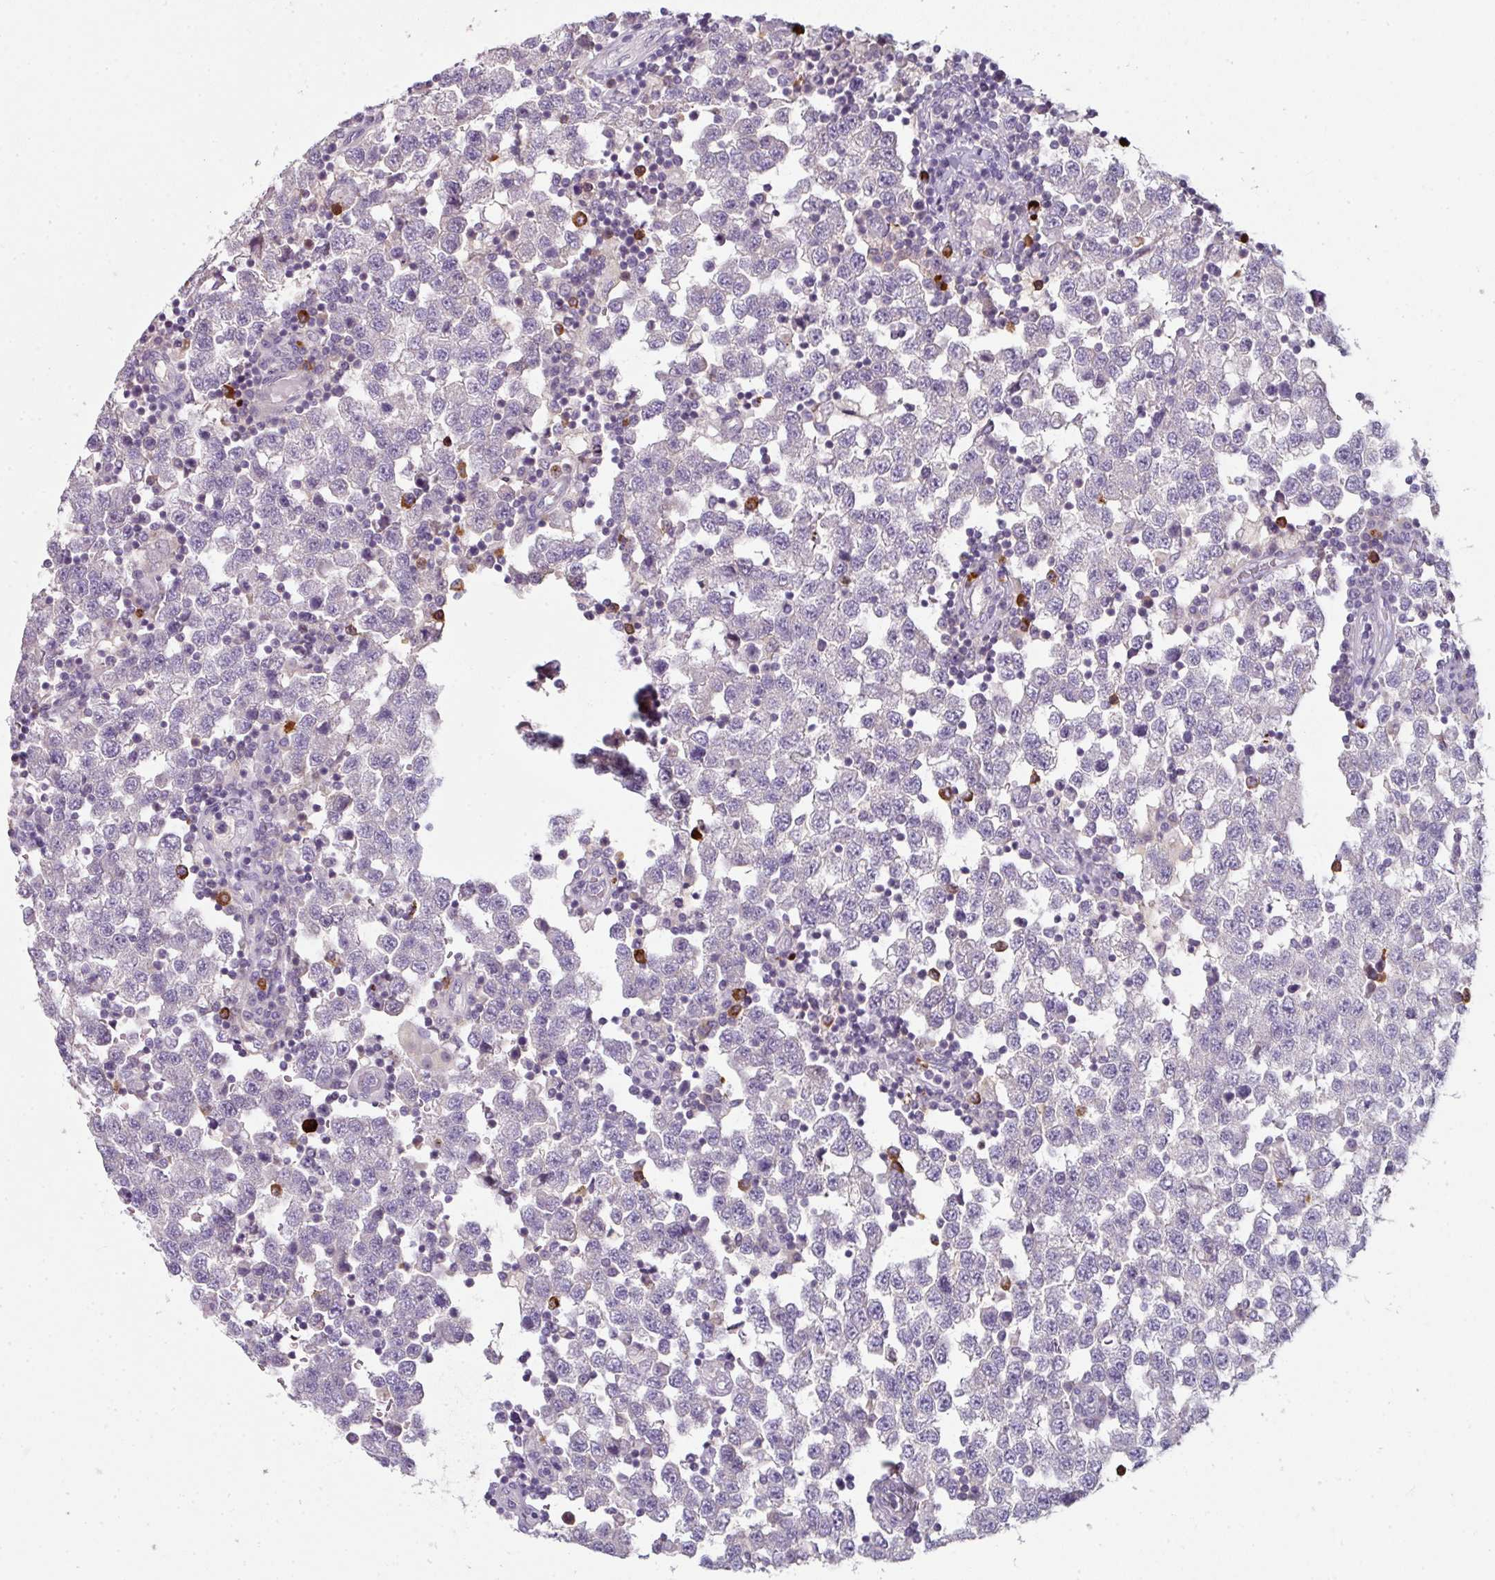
{"staining": {"intensity": "negative", "quantity": "none", "location": "none"}, "tissue": "testis cancer", "cell_type": "Tumor cells", "image_type": "cancer", "snomed": [{"axis": "morphology", "description": "Seminoma, NOS"}, {"axis": "topography", "description": "Testis"}], "caption": "The micrograph demonstrates no significant staining in tumor cells of testis seminoma. (IHC, brightfield microscopy, high magnification).", "gene": "FHAD1", "patient": {"sex": "male", "age": 34}}